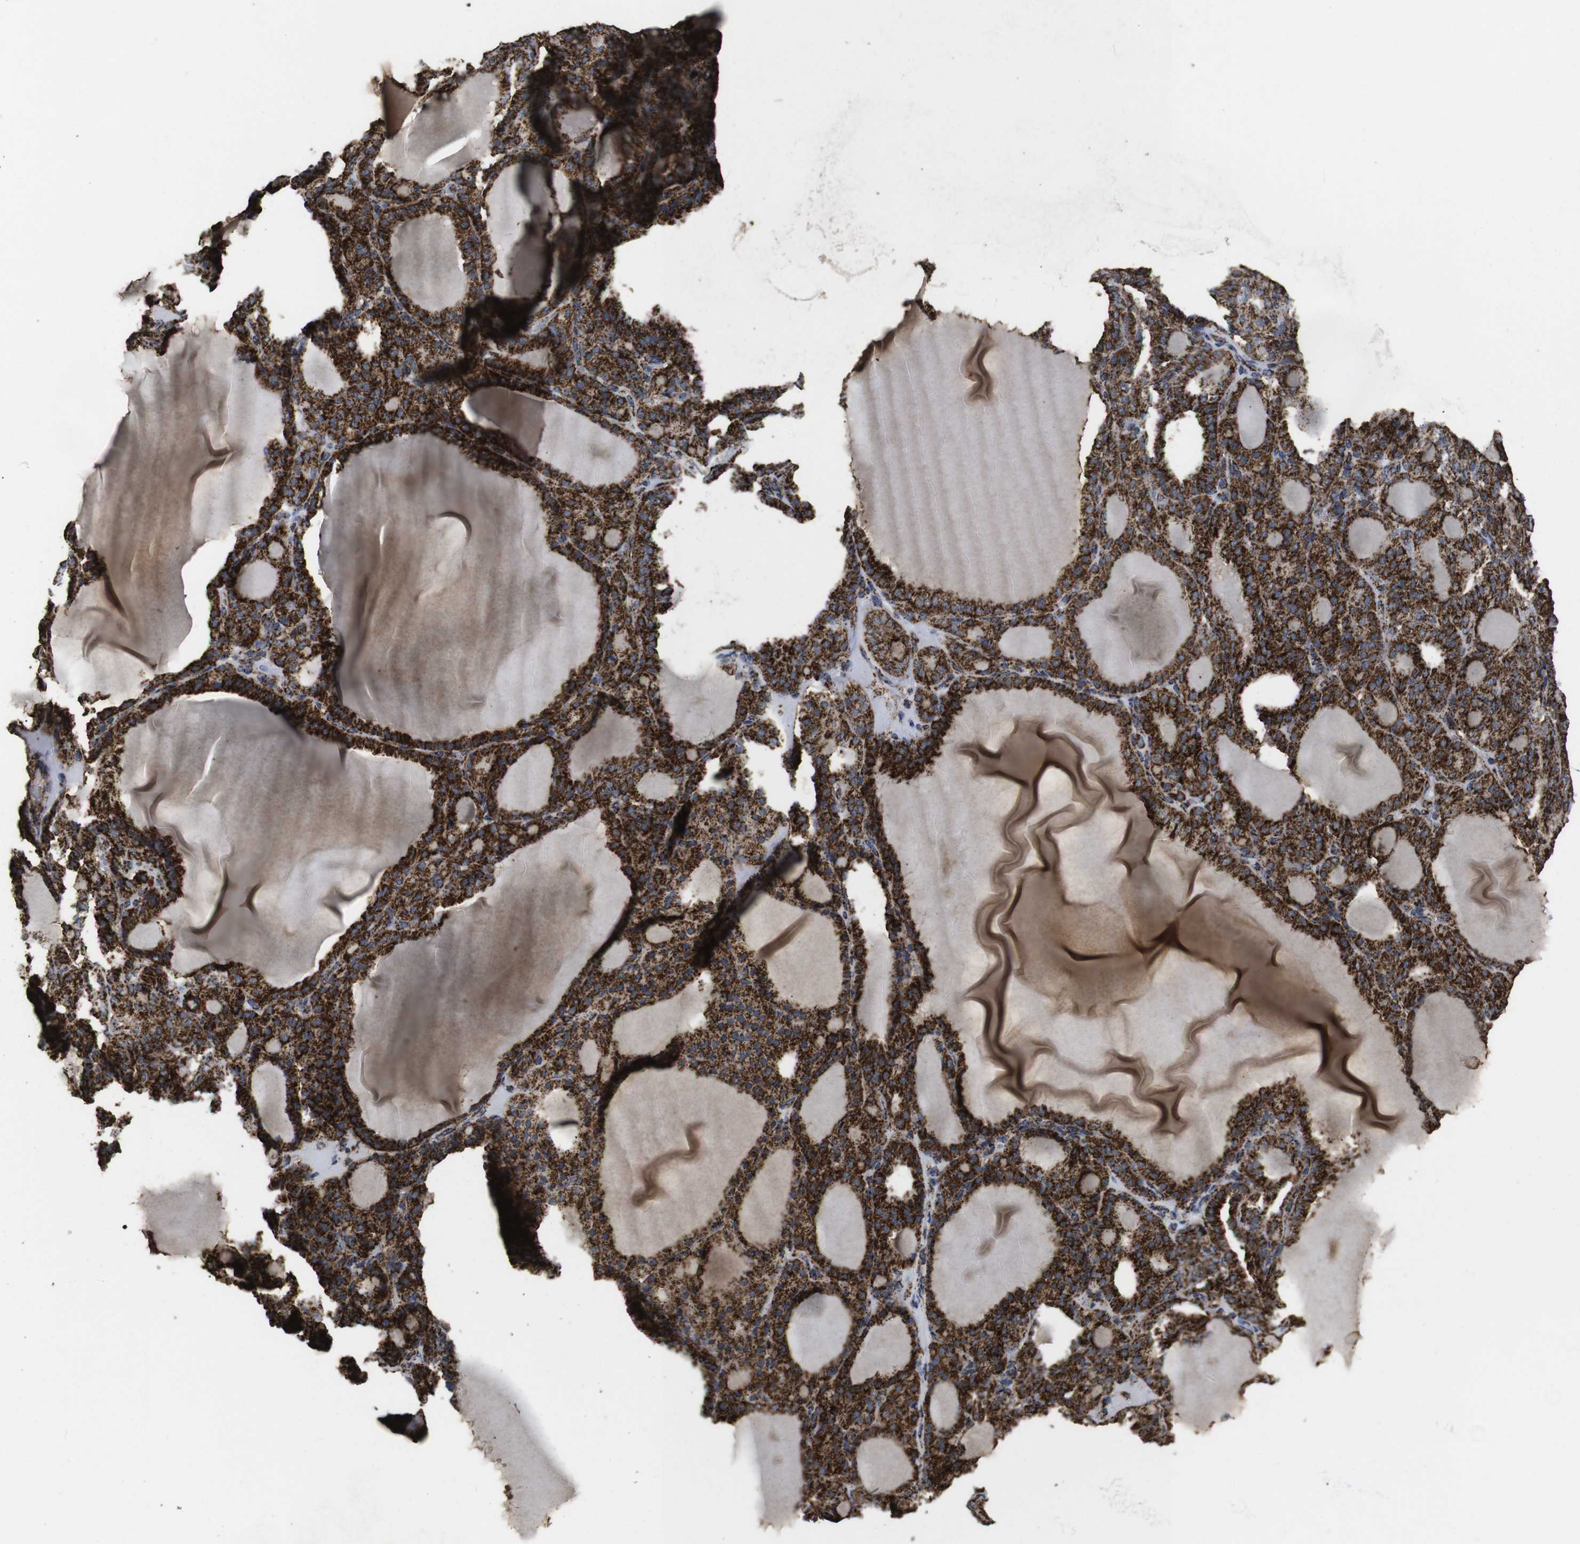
{"staining": {"intensity": "strong", "quantity": ">75%", "location": "cytoplasmic/membranous"}, "tissue": "thyroid gland", "cell_type": "Glandular cells", "image_type": "normal", "snomed": [{"axis": "morphology", "description": "Normal tissue, NOS"}, {"axis": "topography", "description": "Thyroid gland"}], "caption": "Immunohistochemistry of benign human thyroid gland displays high levels of strong cytoplasmic/membranous positivity in about >75% of glandular cells. (brown staining indicates protein expression, while blue staining denotes nuclei).", "gene": "ATP5F1A", "patient": {"sex": "female", "age": 28}}